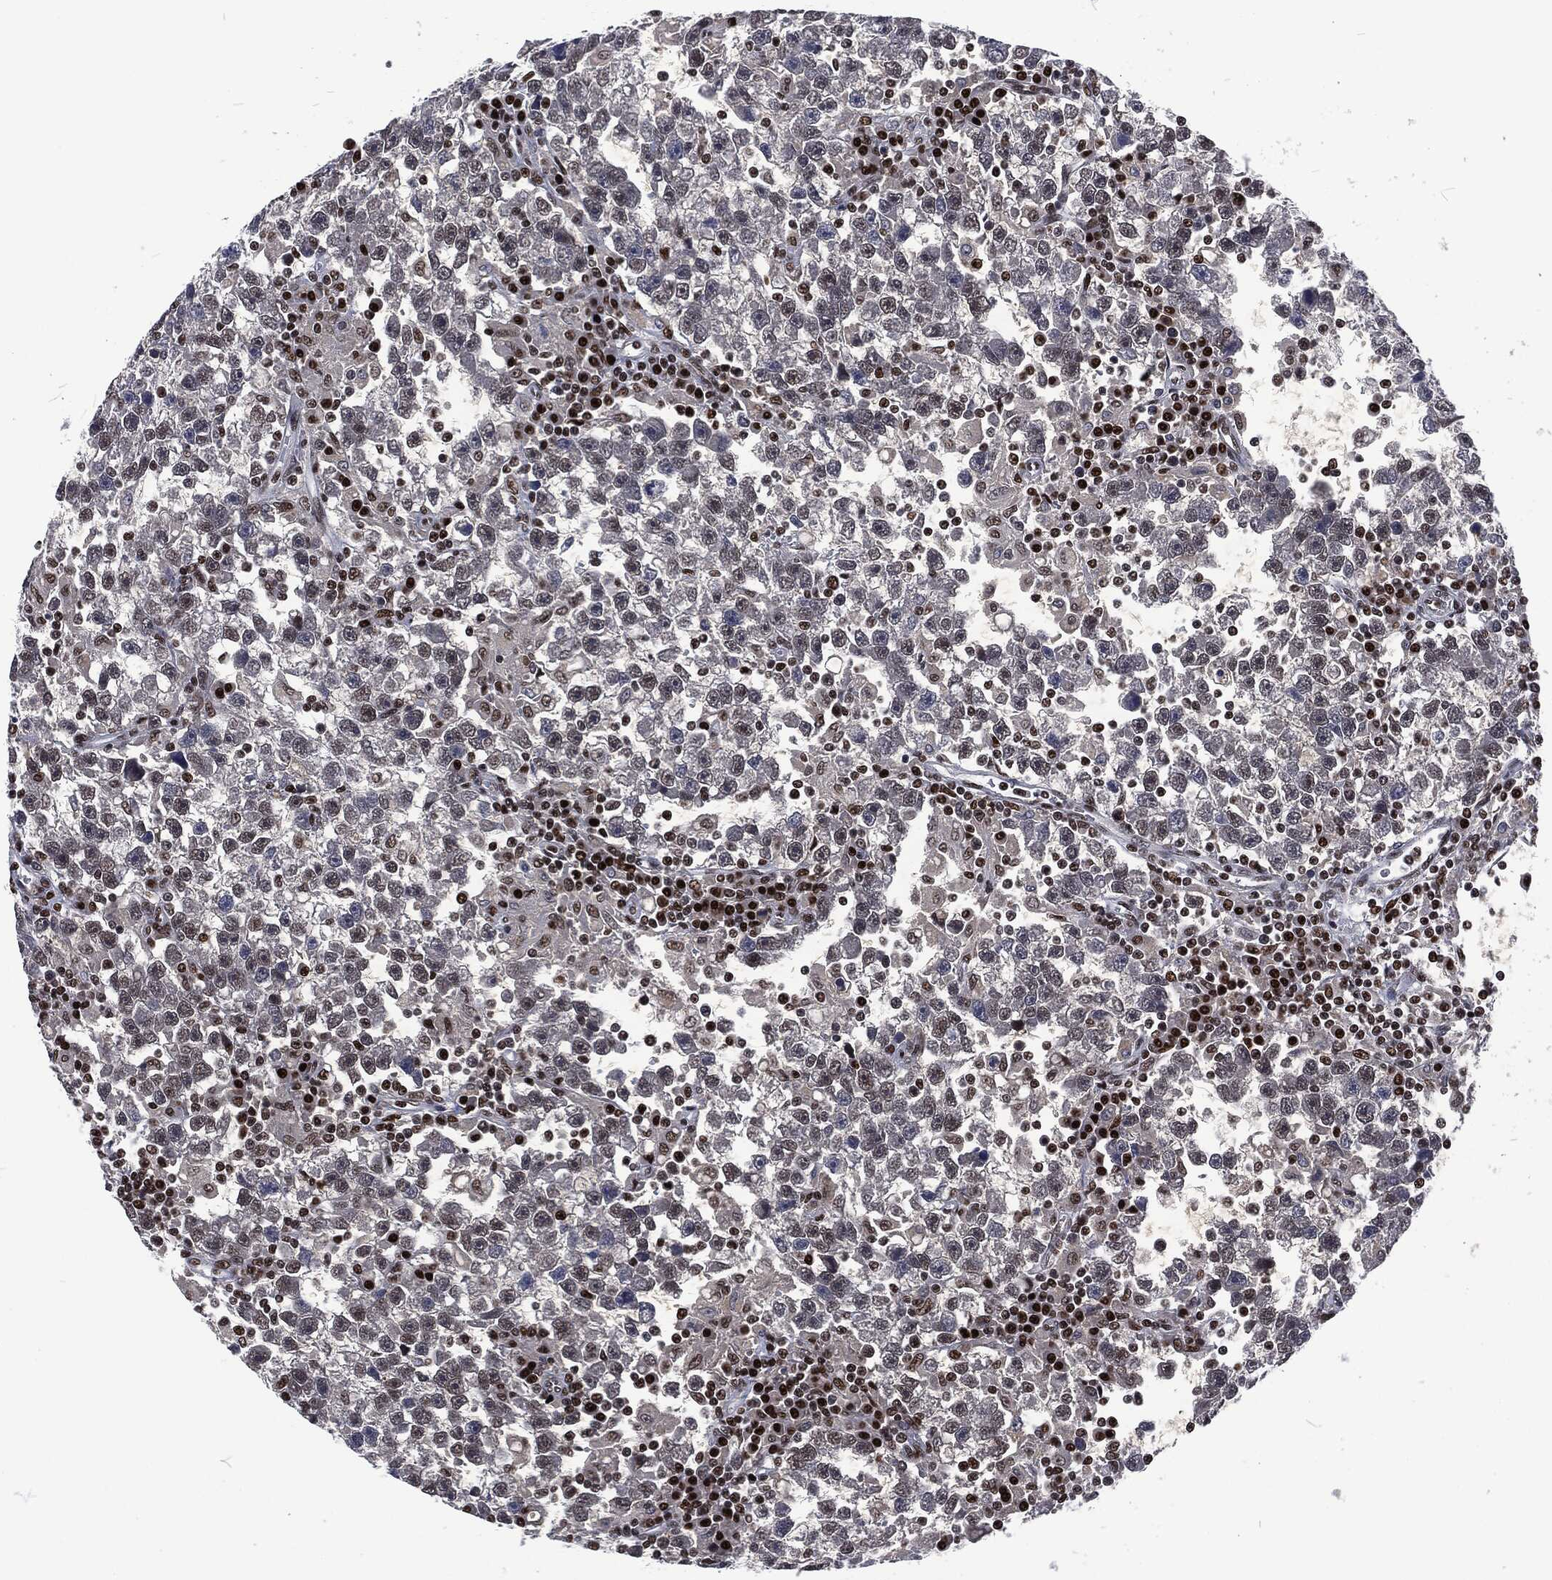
{"staining": {"intensity": "weak", "quantity": "<25%", "location": "nuclear"}, "tissue": "testis cancer", "cell_type": "Tumor cells", "image_type": "cancer", "snomed": [{"axis": "morphology", "description": "Seminoma, NOS"}, {"axis": "topography", "description": "Testis"}], "caption": "There is no significant staining in tumor cells of testis seminoma. Nuclei are stained in blue.", "gene": "DCPS", "patient": {"sex": "male", "age": 47}}